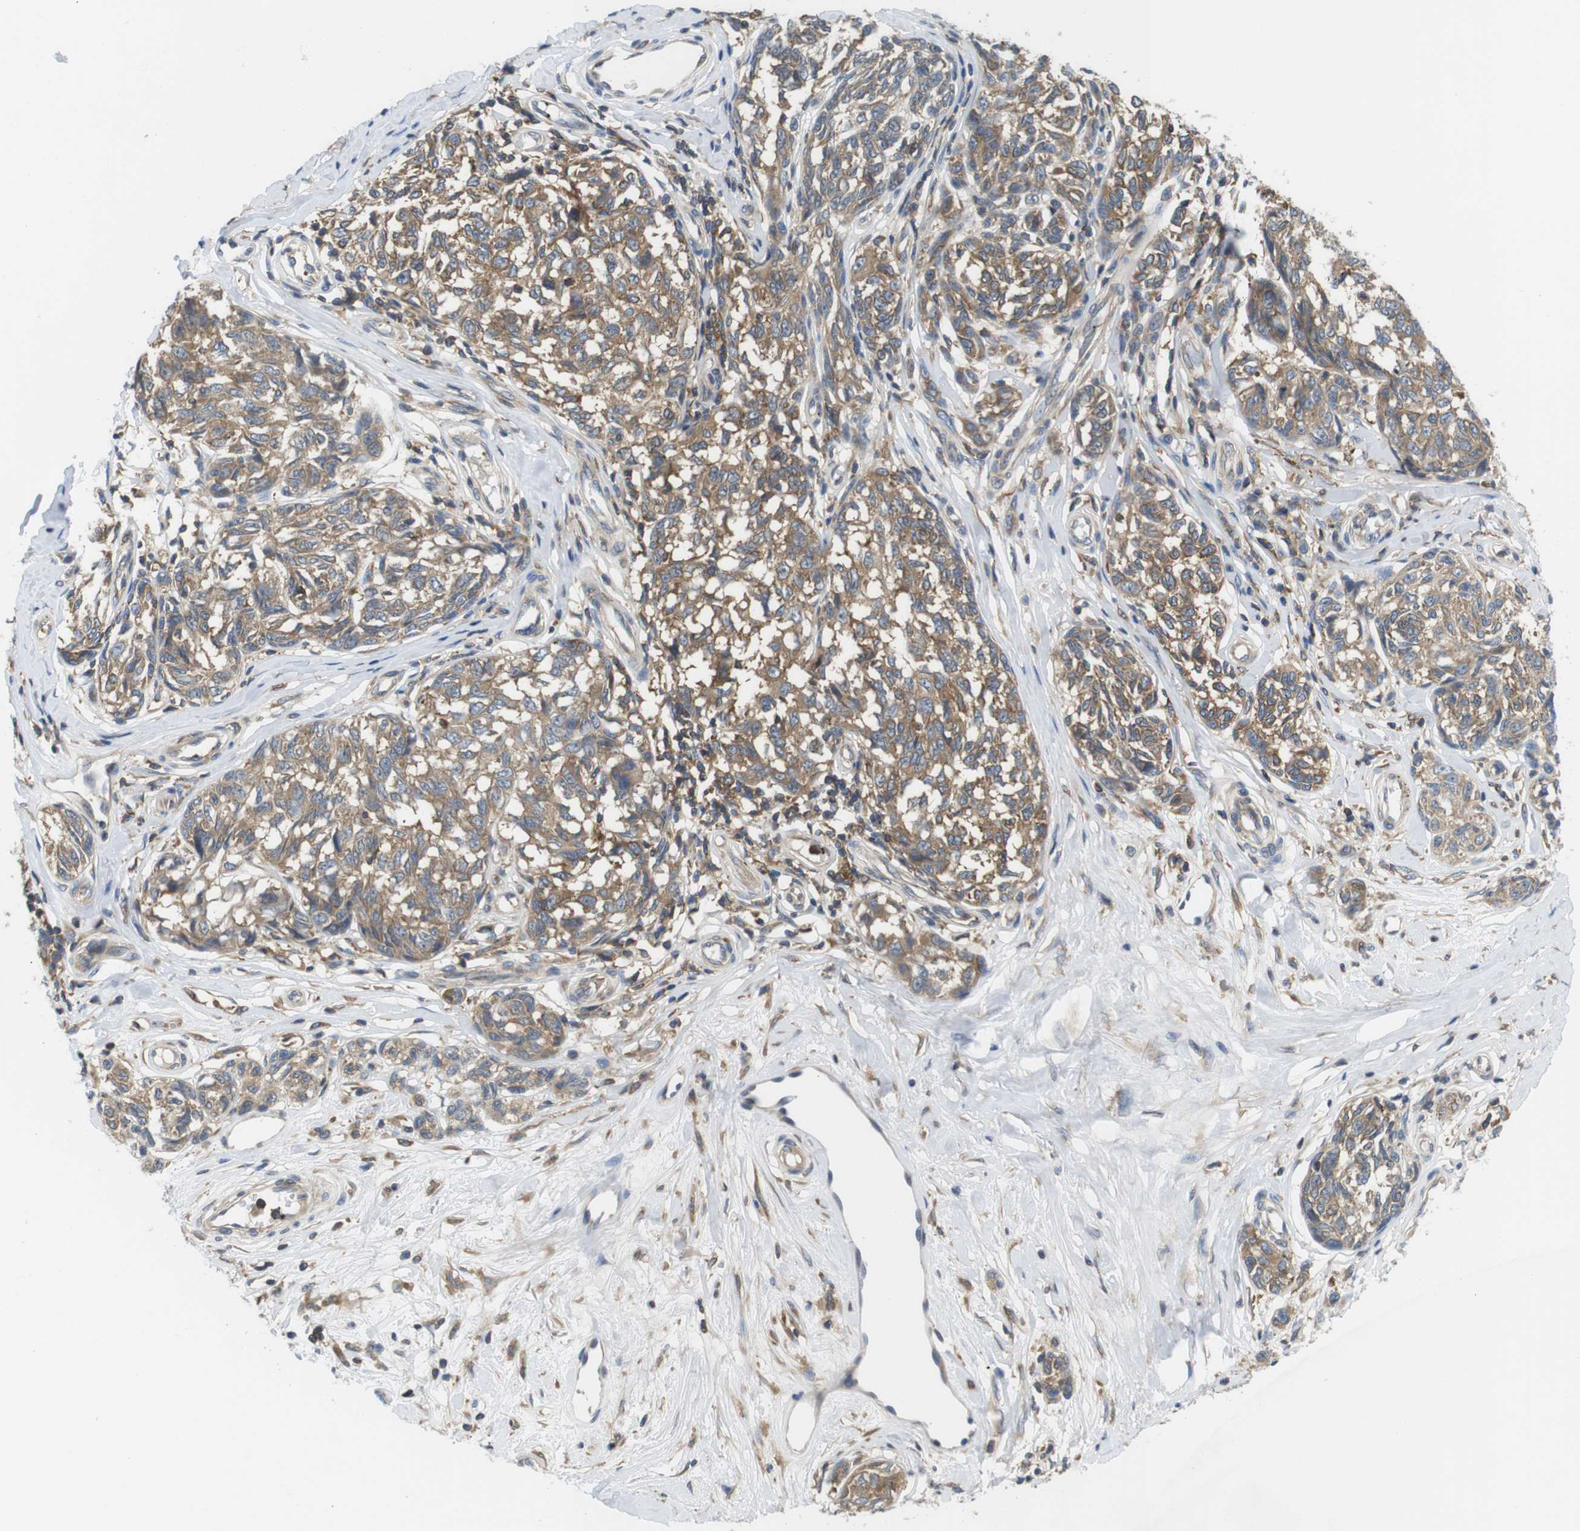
{"staining": {"intensity": "moderate", "quantity": ">75%", "location": "cytoplasmic/membranous"}, "tissue": "melanoma", "cell_type": "Tumor cells", "image_type": "cancer", "snomed": [{"axis": "morphology", "description": "Malignant melanoma, NOS"}, {"axis": "topography", "description": "Skin"}], "caption": "Approximately >75% of tumor cells in human melanoma reveal moderate cytoplasmic/membranous protein positivity as visualized by brown immunohistochemical staining.", "gene": "HERPUD2", "patient": {"sex": "female", "age": 64}}